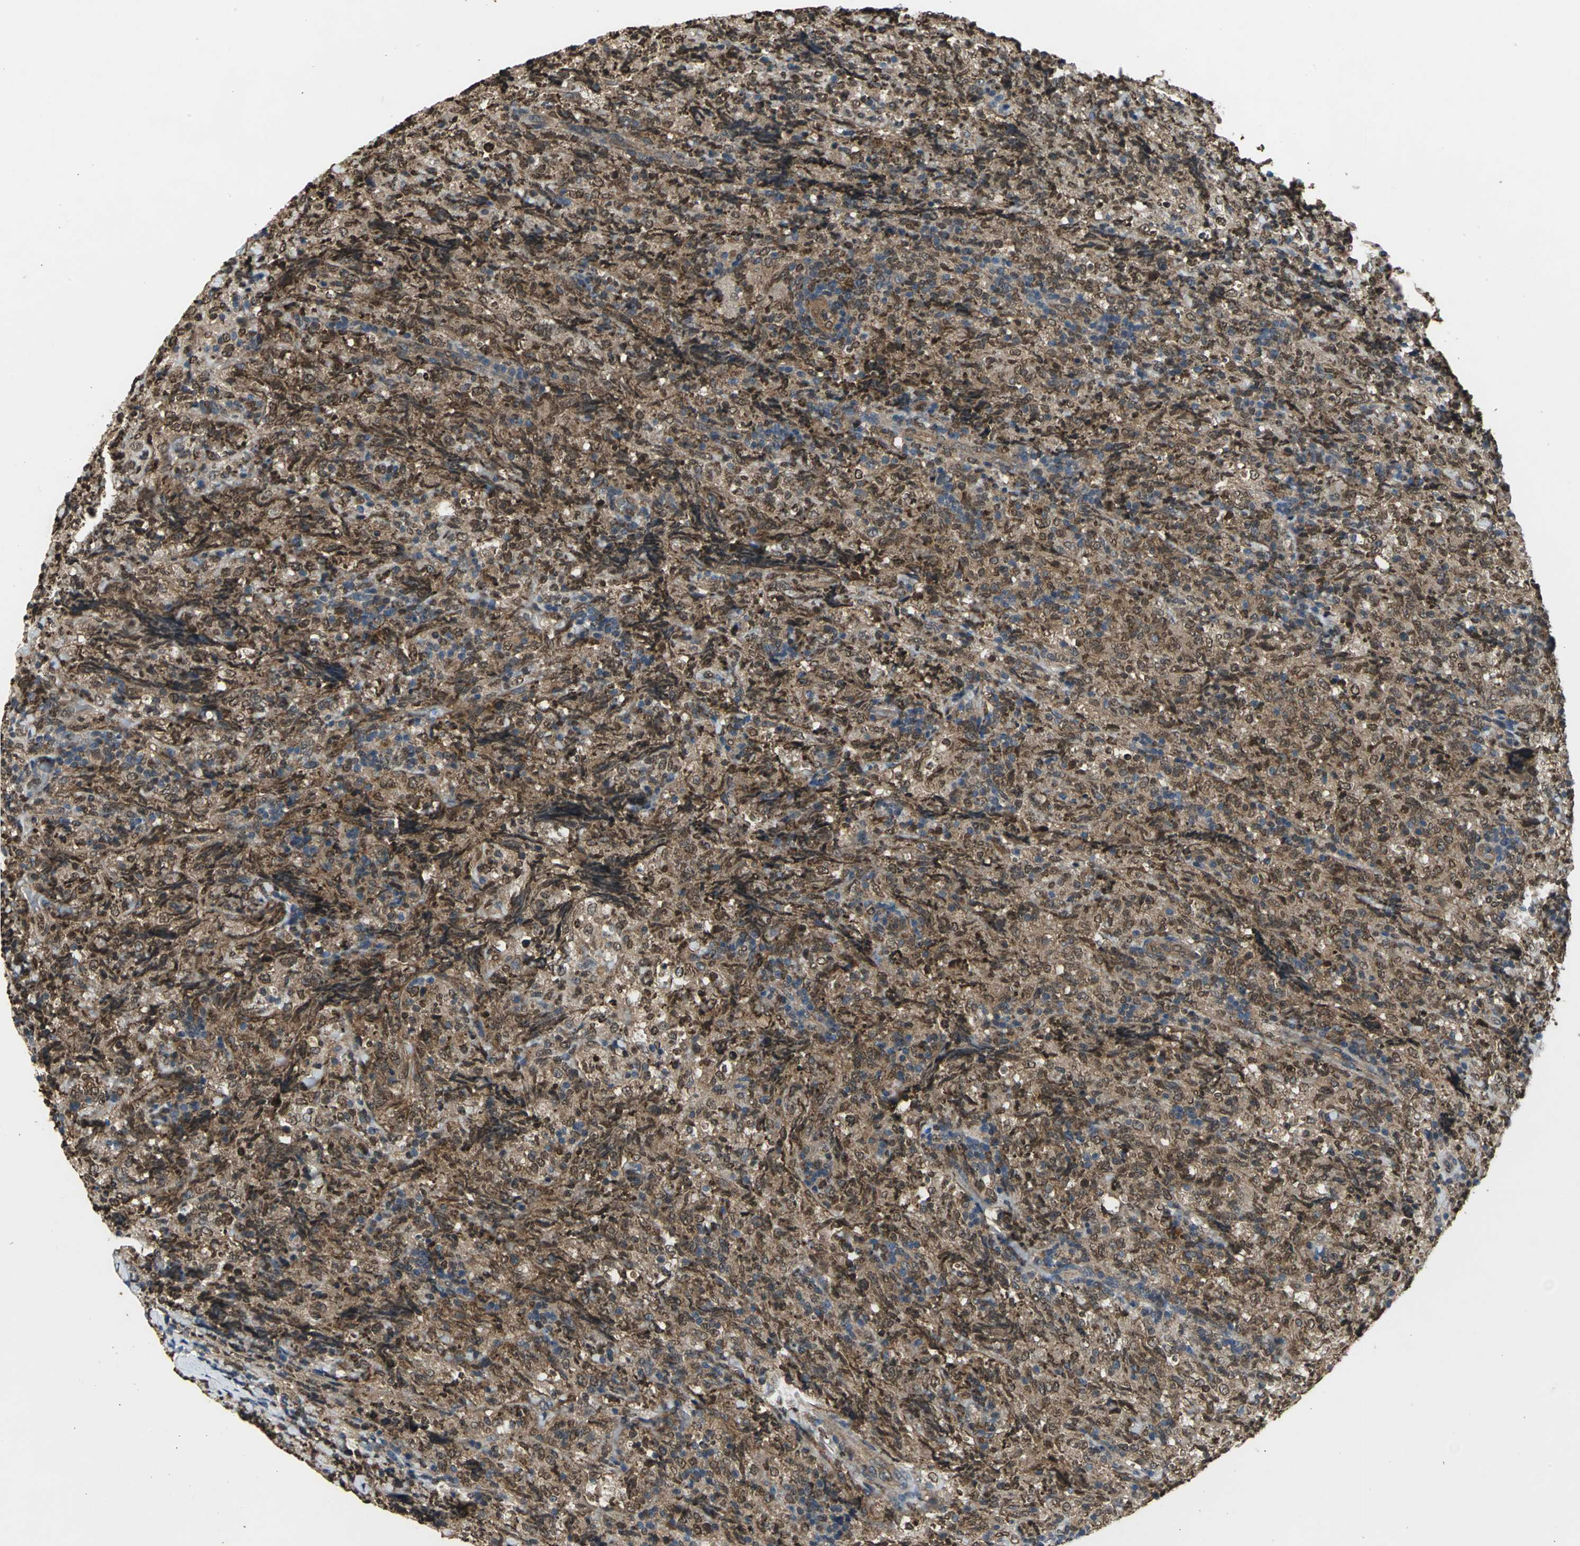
{"staining": {"intensity": "moderate", "quantity": ">75%", "location": "cytoplasmic/membranous,nuclear"}, "tissue": "lymphoma", "cell_type": "Tumor cells", "image_type": "cancer", "snomed": [{"axis": "morphology", "description": "Malignant lymphoma, non-Hodgkin's type, High grade"}, {"axis": "topography", "description": "Tonsil"}], "caption": "Immunohistochemical staining of human high-grade malignant lymphoma, non-Hodgkin's type reveals moderate cytoplasmic/membranous and nuclear protein staining in about >75% of tumor cells. (IHC, brightfield microscopy, high magnification).", "gene": "AHR", "patient": {"sex": "female", "age": 36}}